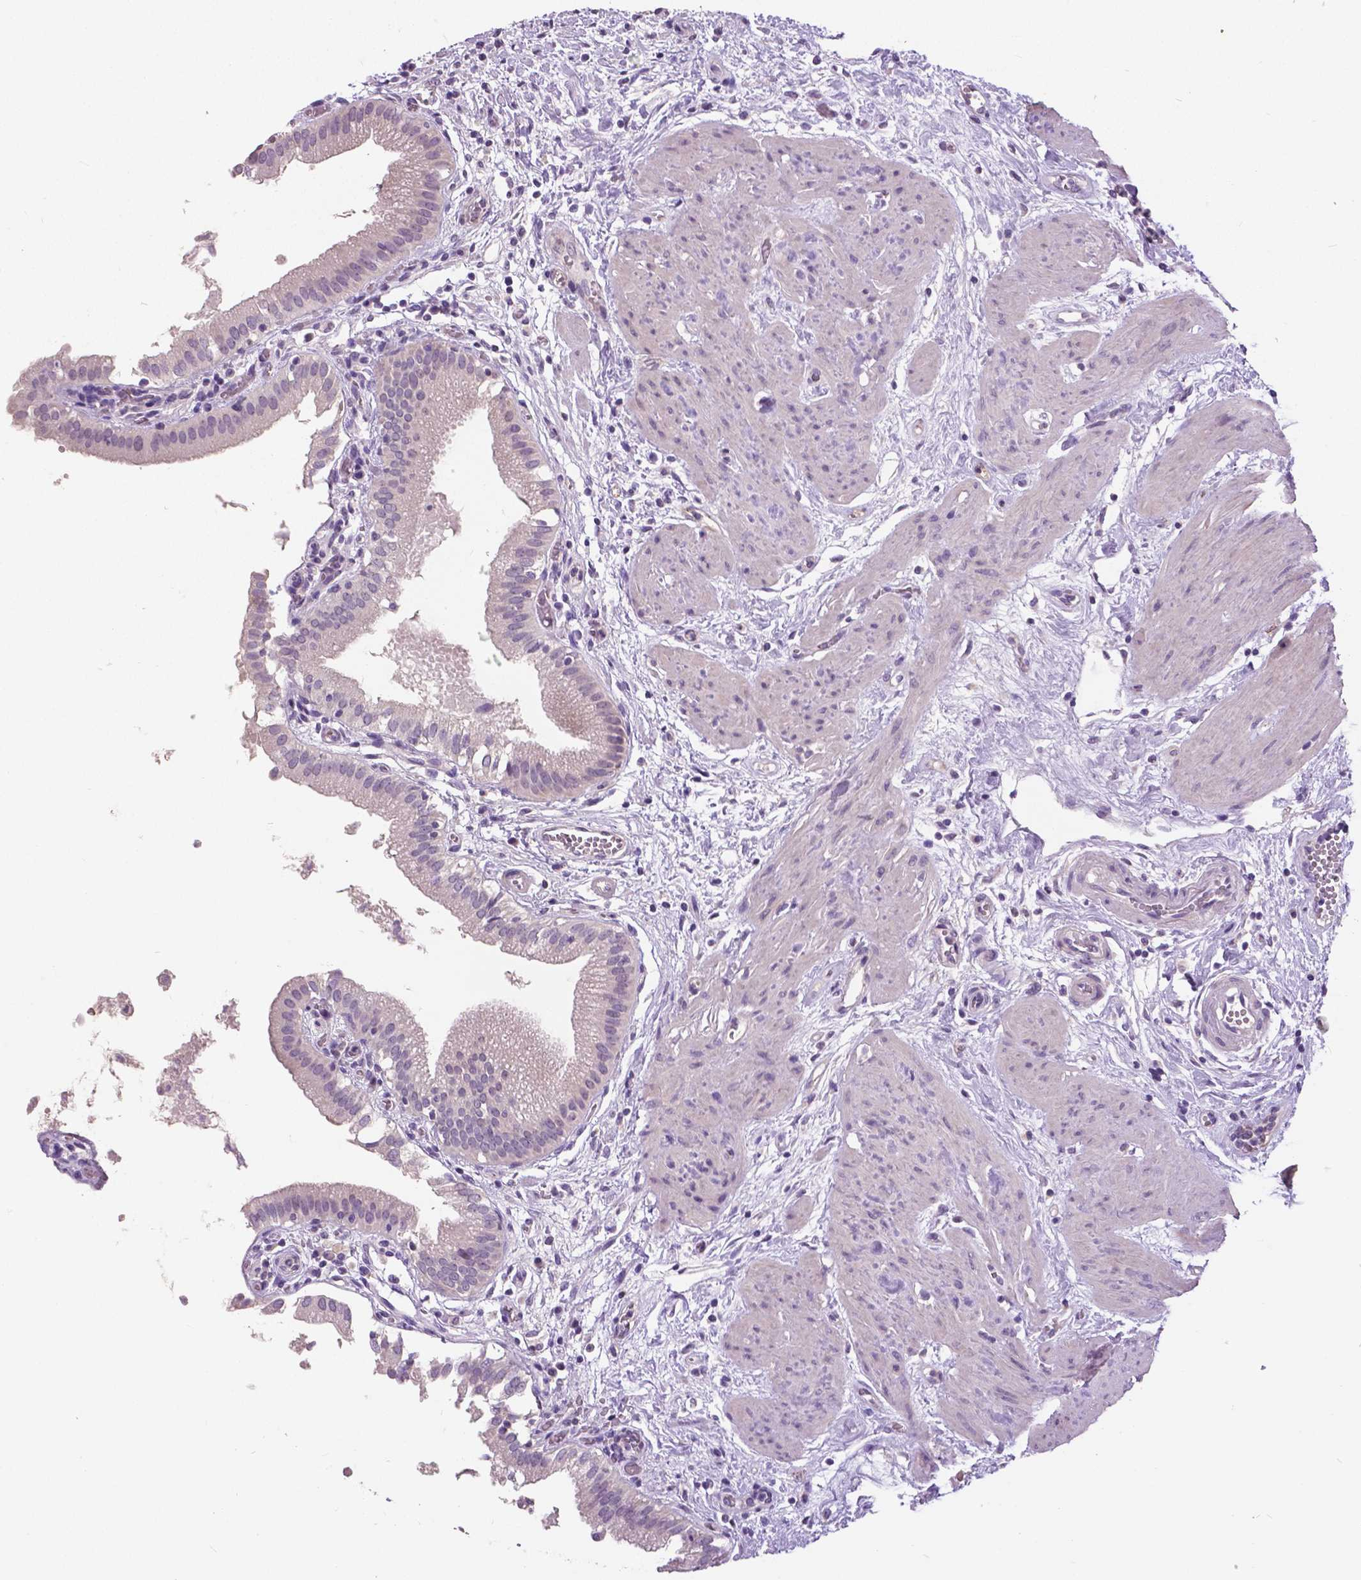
{"staining": {"intensity": "negative", "quantity": "none", "location": "none"}, "tissue": "gallbladder", "cell_type": "Glandular cells", "image_type": "normal", "snomed": [{"axis": "morphology", "description": "Normal tissue, NOS"}, {"axis": "topography", "description": "Gallbladder"}], "caption": "Glandular cells show no significant expression in benign gallbladder. (DAB (3,3'-diaminobenzidine) immunohistochemistry visualized using brightfield microscopy, high magnification).", "gene": "FOXA1", "patient": {"sex": "female", "age": 65}}